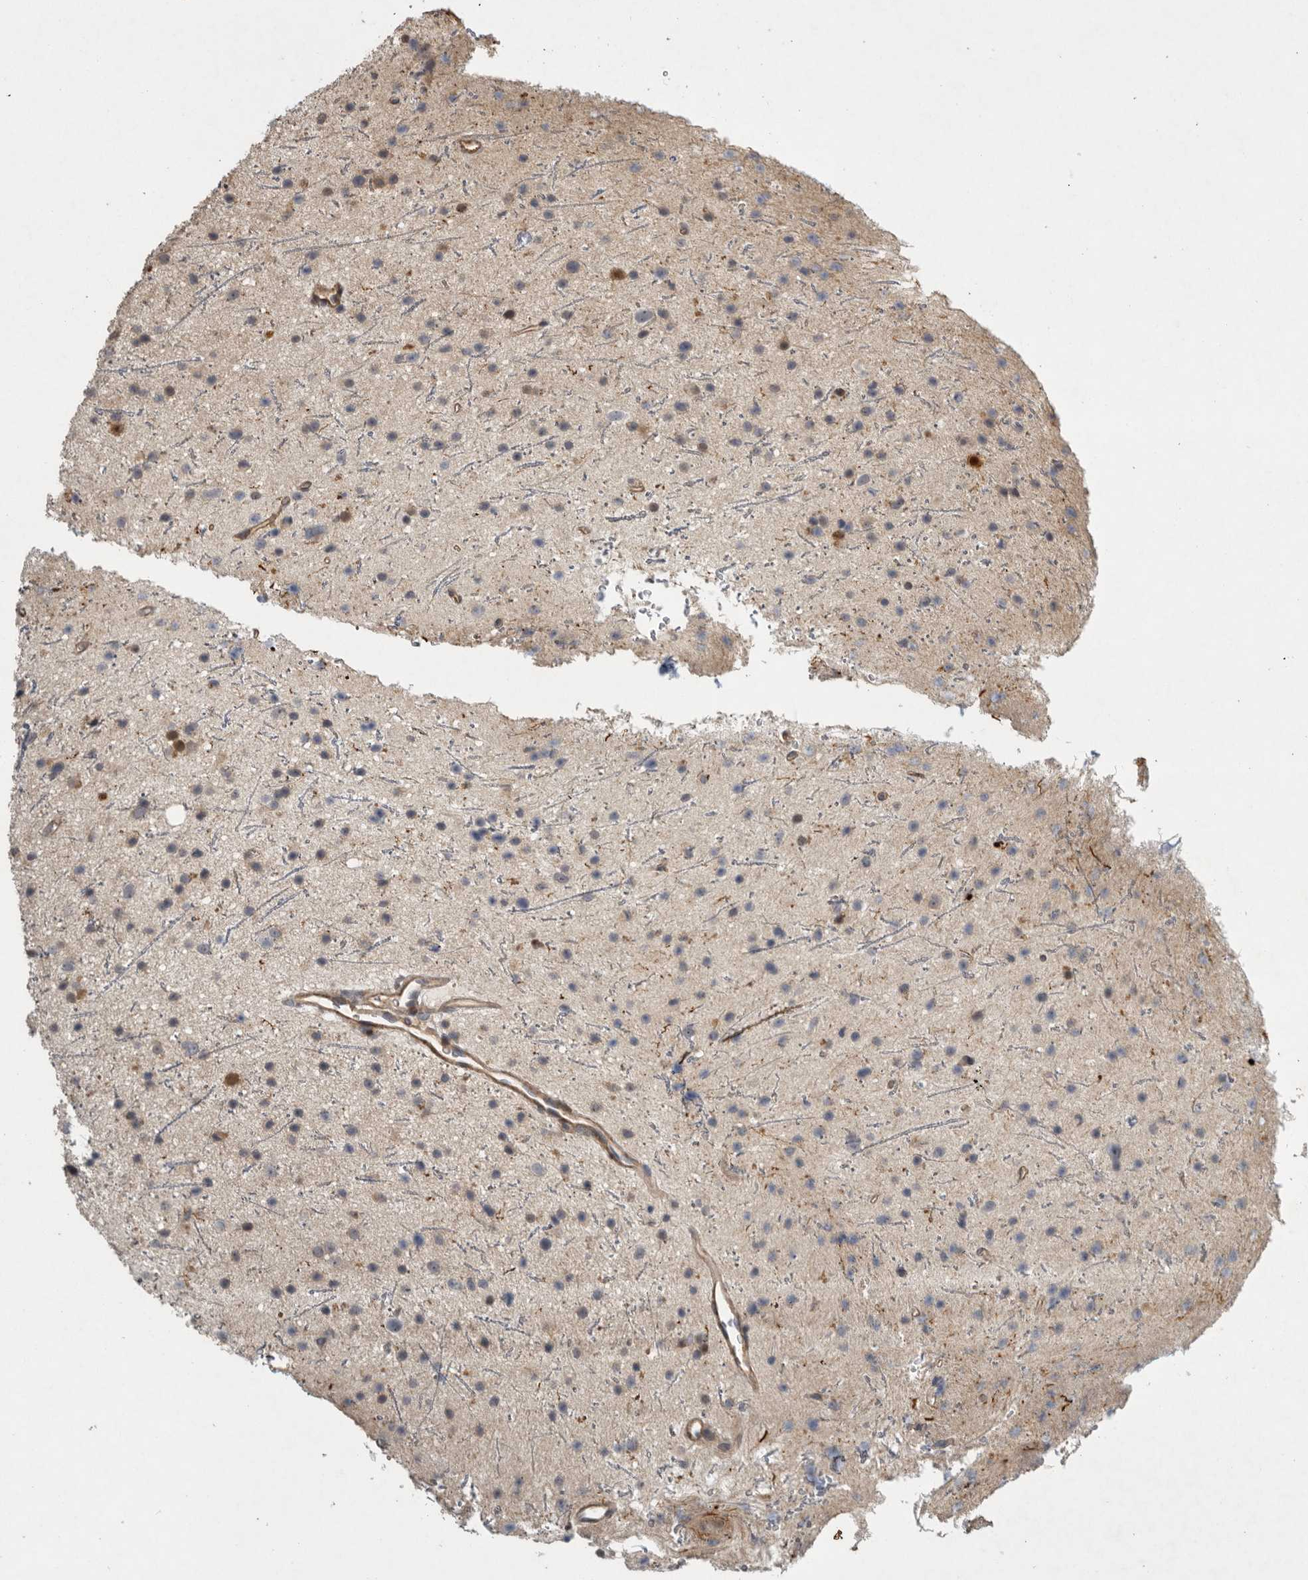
{"staining": {"intensity": "weak", "quantity": "<25%", "location": "cytoplasmic/membranous"}, "tissue": "glioma", "cell_type": "Tumor cells", "image_type": "cancer", "snomed": [{"axis": "morphology", "description": "Glioma, malignant, Low grade"}, {"axis": "topography", "description": "Cerebral cortex"}], "caption": "Immunohistochemistry micrograph of glioma stained for a protein (brown), which displays no positivity in tumor cells.", "gene": "MPDZ", "patient": {"sex": "female", "age": 39}}